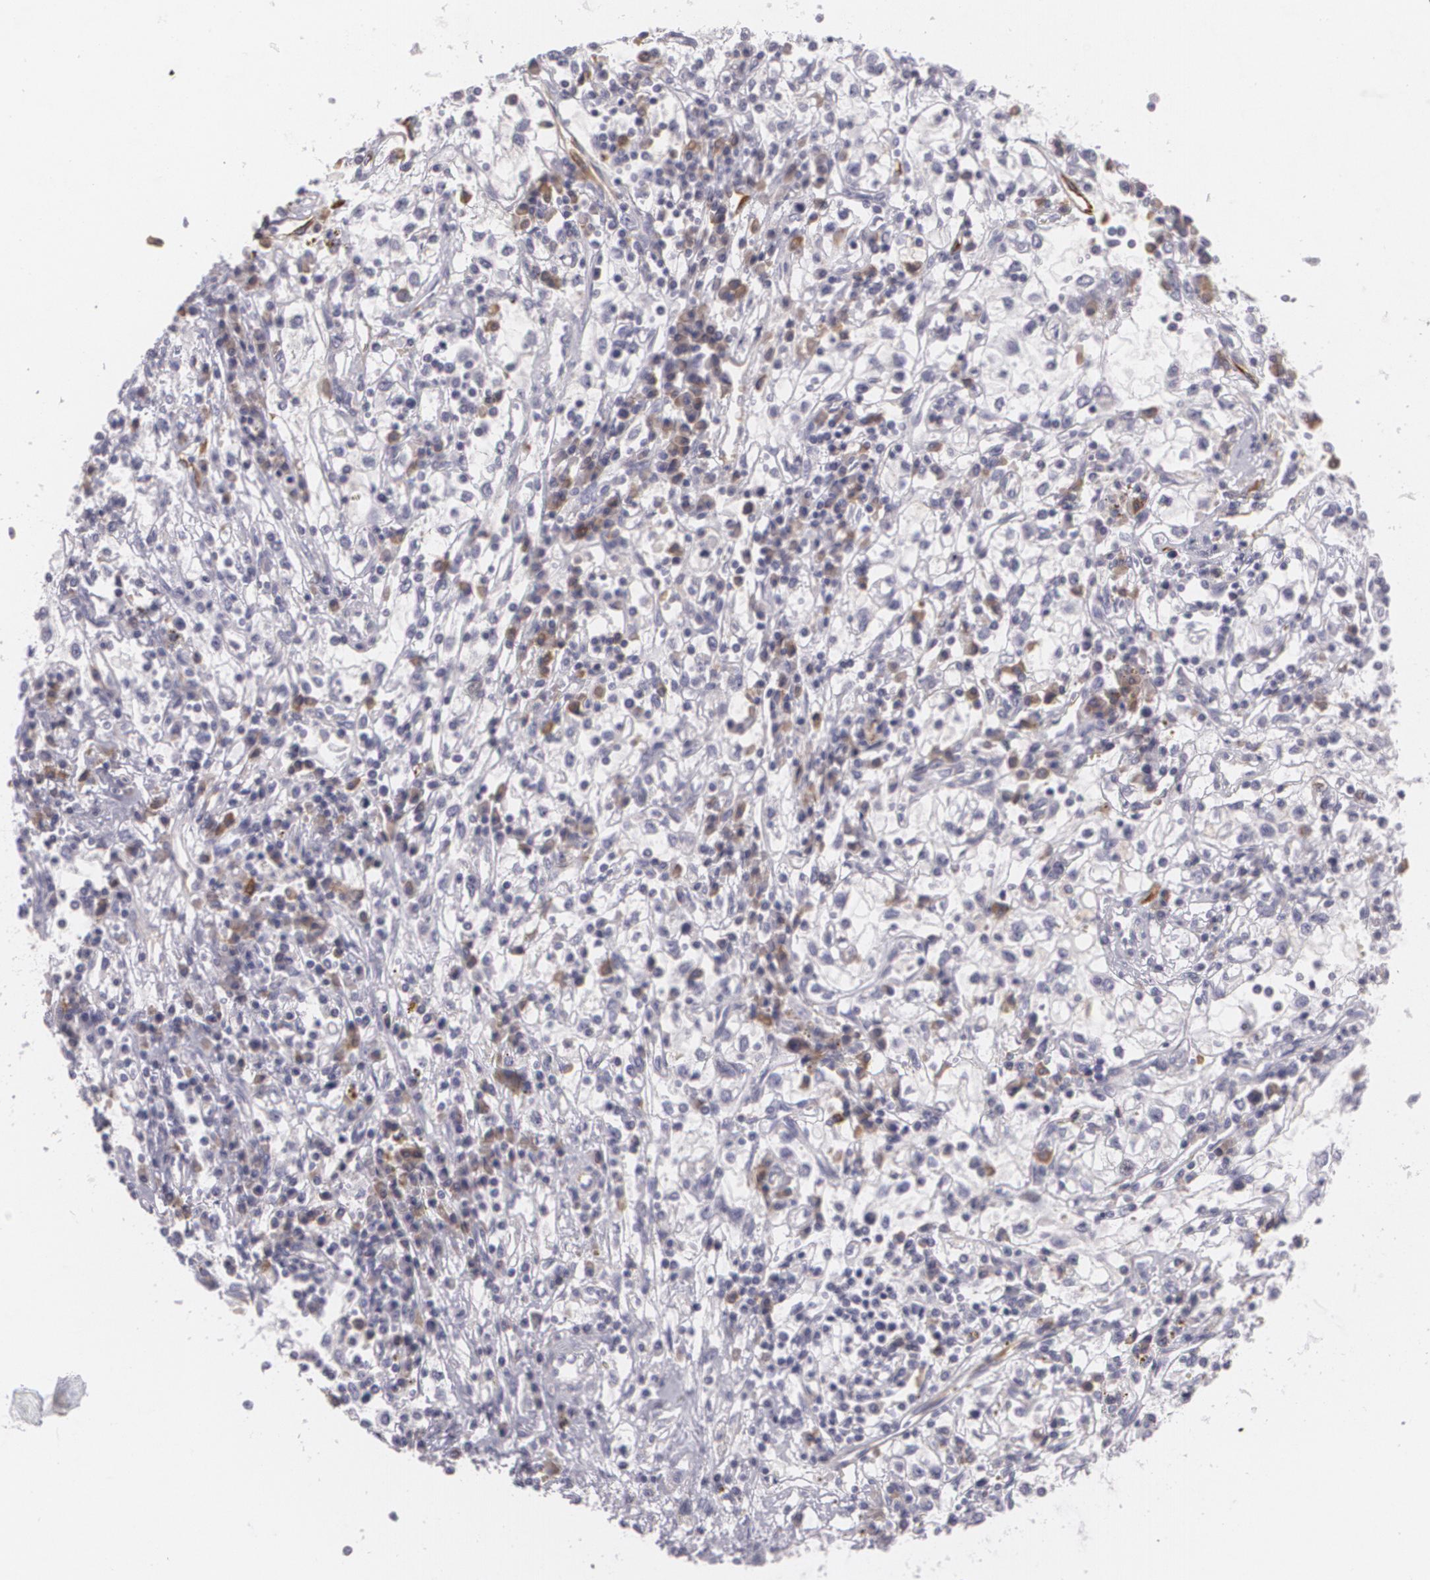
{"staining": {"intensity": "negative", "quantity": "none", "location": "none"}, "tissue": "renal cancer", "cell_type": "Tumor cells", "image_type": "cancer", "snomed": [{"axis": "morphology", "description": "Adenocarcinoma, NOS"}, {"axis": "topography", "description": "Kidney"}], "caption": "IHC of human renal adenocarcinoma exhibits no staining in tumor cells.", "gene": "MAP2", "patient": {"sex": "male", "age": 82}}